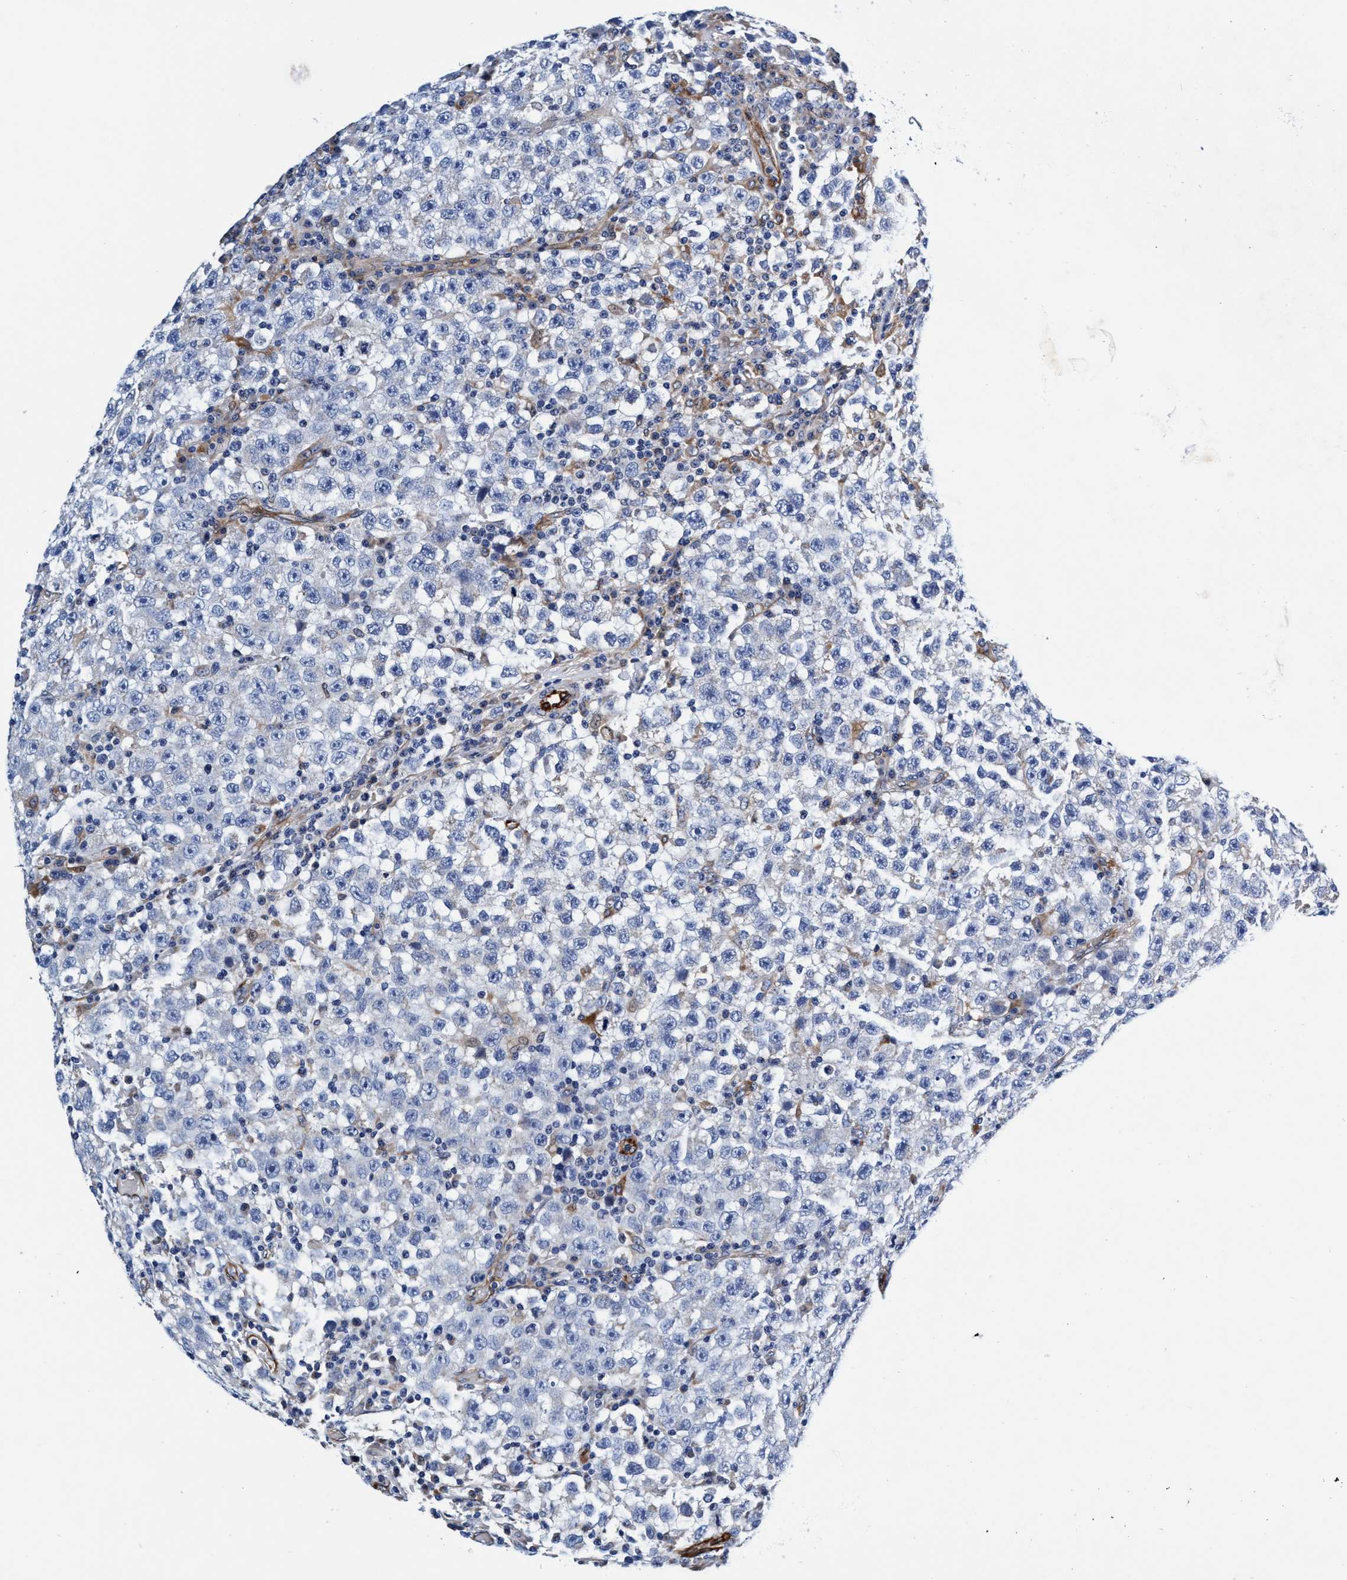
{"staining": {"intensity": "negative", "quantity": "none", "location": "none"}, "tissue": "testis cancer", "cell_type": "Tumor cells", "image_type": "cancer", "snomed": [{"axis": "morphology", "description": "Seminoma, NOS"}, {"axis": "topography", "description": "Testis"}], "caption": "IHC of human testis seminoma displays no positivity in tumor cells.", "gene": "UBALD2", "patient": {"sex": "male", "age": 22}}